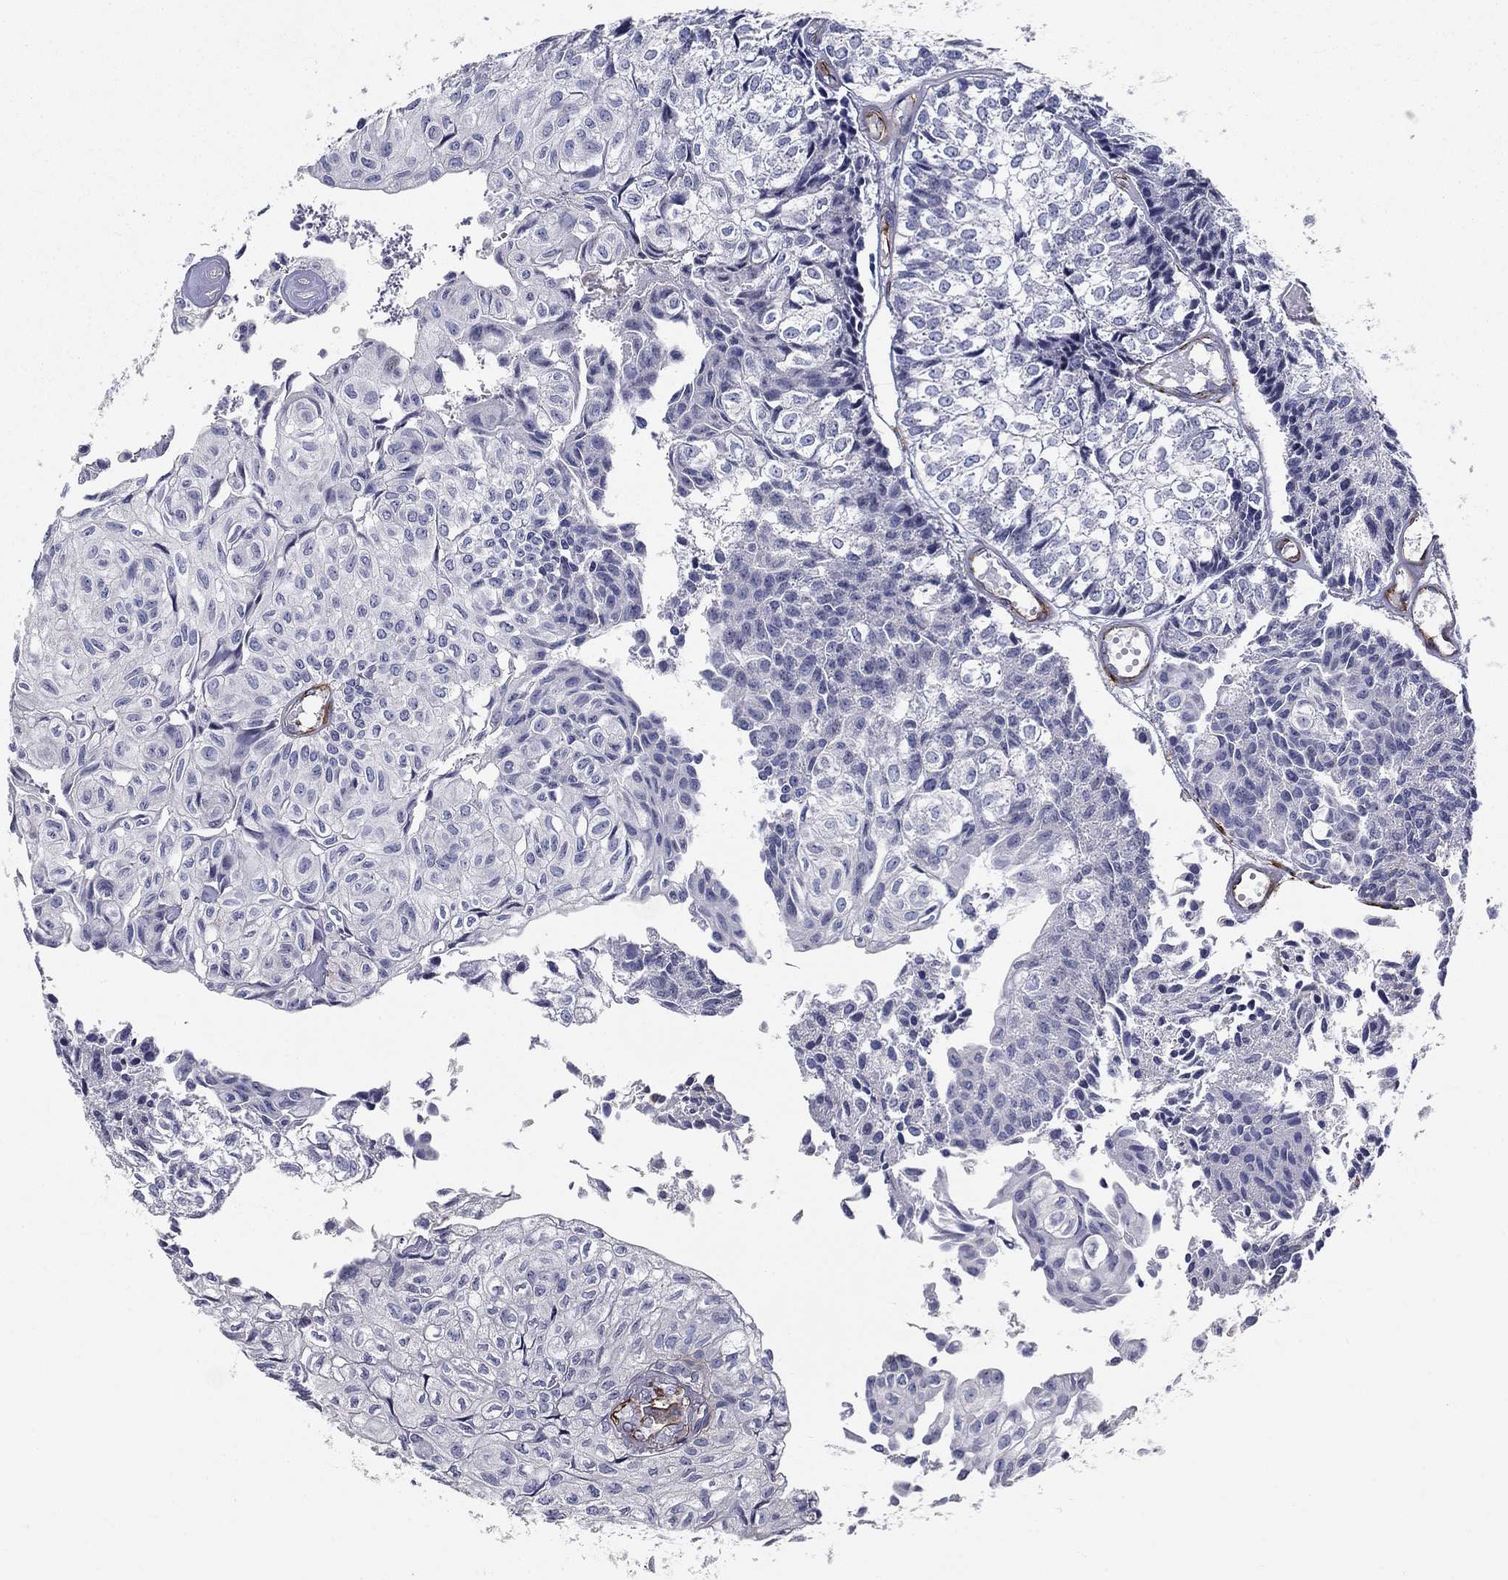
{"staining": {"intensity": "negative", "quantity": "none", "location": "none"}, "tissue": "urothelial cancer", "cell_type": "Tumor cells", "image_type": "cancer", "snomed": [{"axis": "morphology", "description": "Urothelial carcinoma, Low grade"}, {"axis": "topography", "description": "Urinary bladder"}], "caption": "This image is of urothelial cancer stained with immunohistochemistry to label a protein in brown with the nuclei are counter-stained blue. There is no staining in tumor cells. (DAB (3,3'-diaminobenzidine) immunohistochemistry, high magnification).", "gene": "SYNC", "patient": {"sex": "male", "age": 89}}